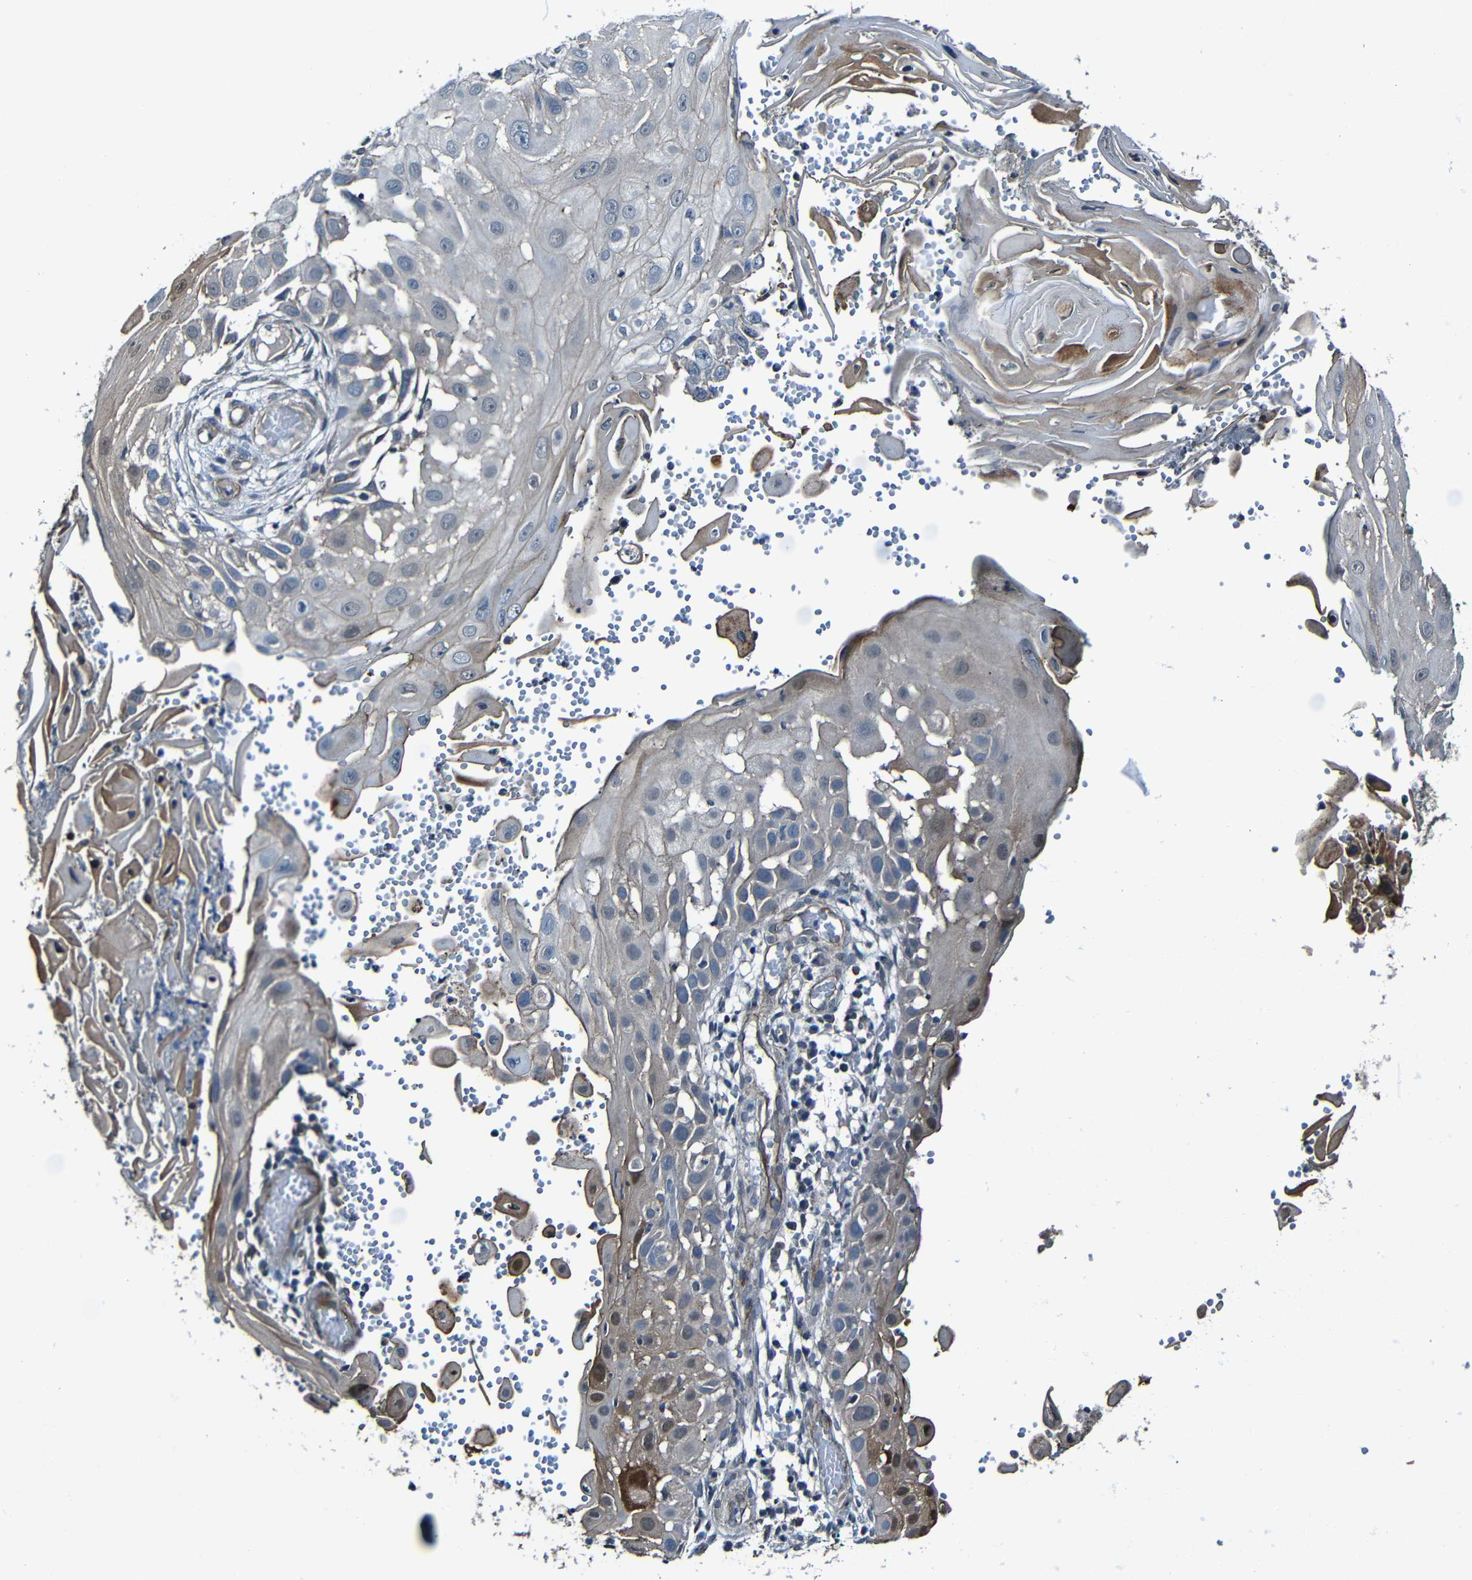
{"staining": {"intensity": "moderate", "quantity": "<25%", "location": "cytoplasmic/membranous,nuclear"}, "tissue": "skin cancer", "cell_type": "Tumor cells", "image_type": "cancer", "snomed": [{"axis": "morphology", "description": "Squamous cell carcinoma, NOS"}, {"axis": "topography", "description": "Skin"}], "caption": "Immunohistochemical staining of human skin cancer (squamous cell carcinoma) displays low levels of moderate cytoplasmic/membranous and nuclear staining in about <25% of tumor cells.", "gene": "LGR5", "patient": {"sex": "female", "age": 44}}